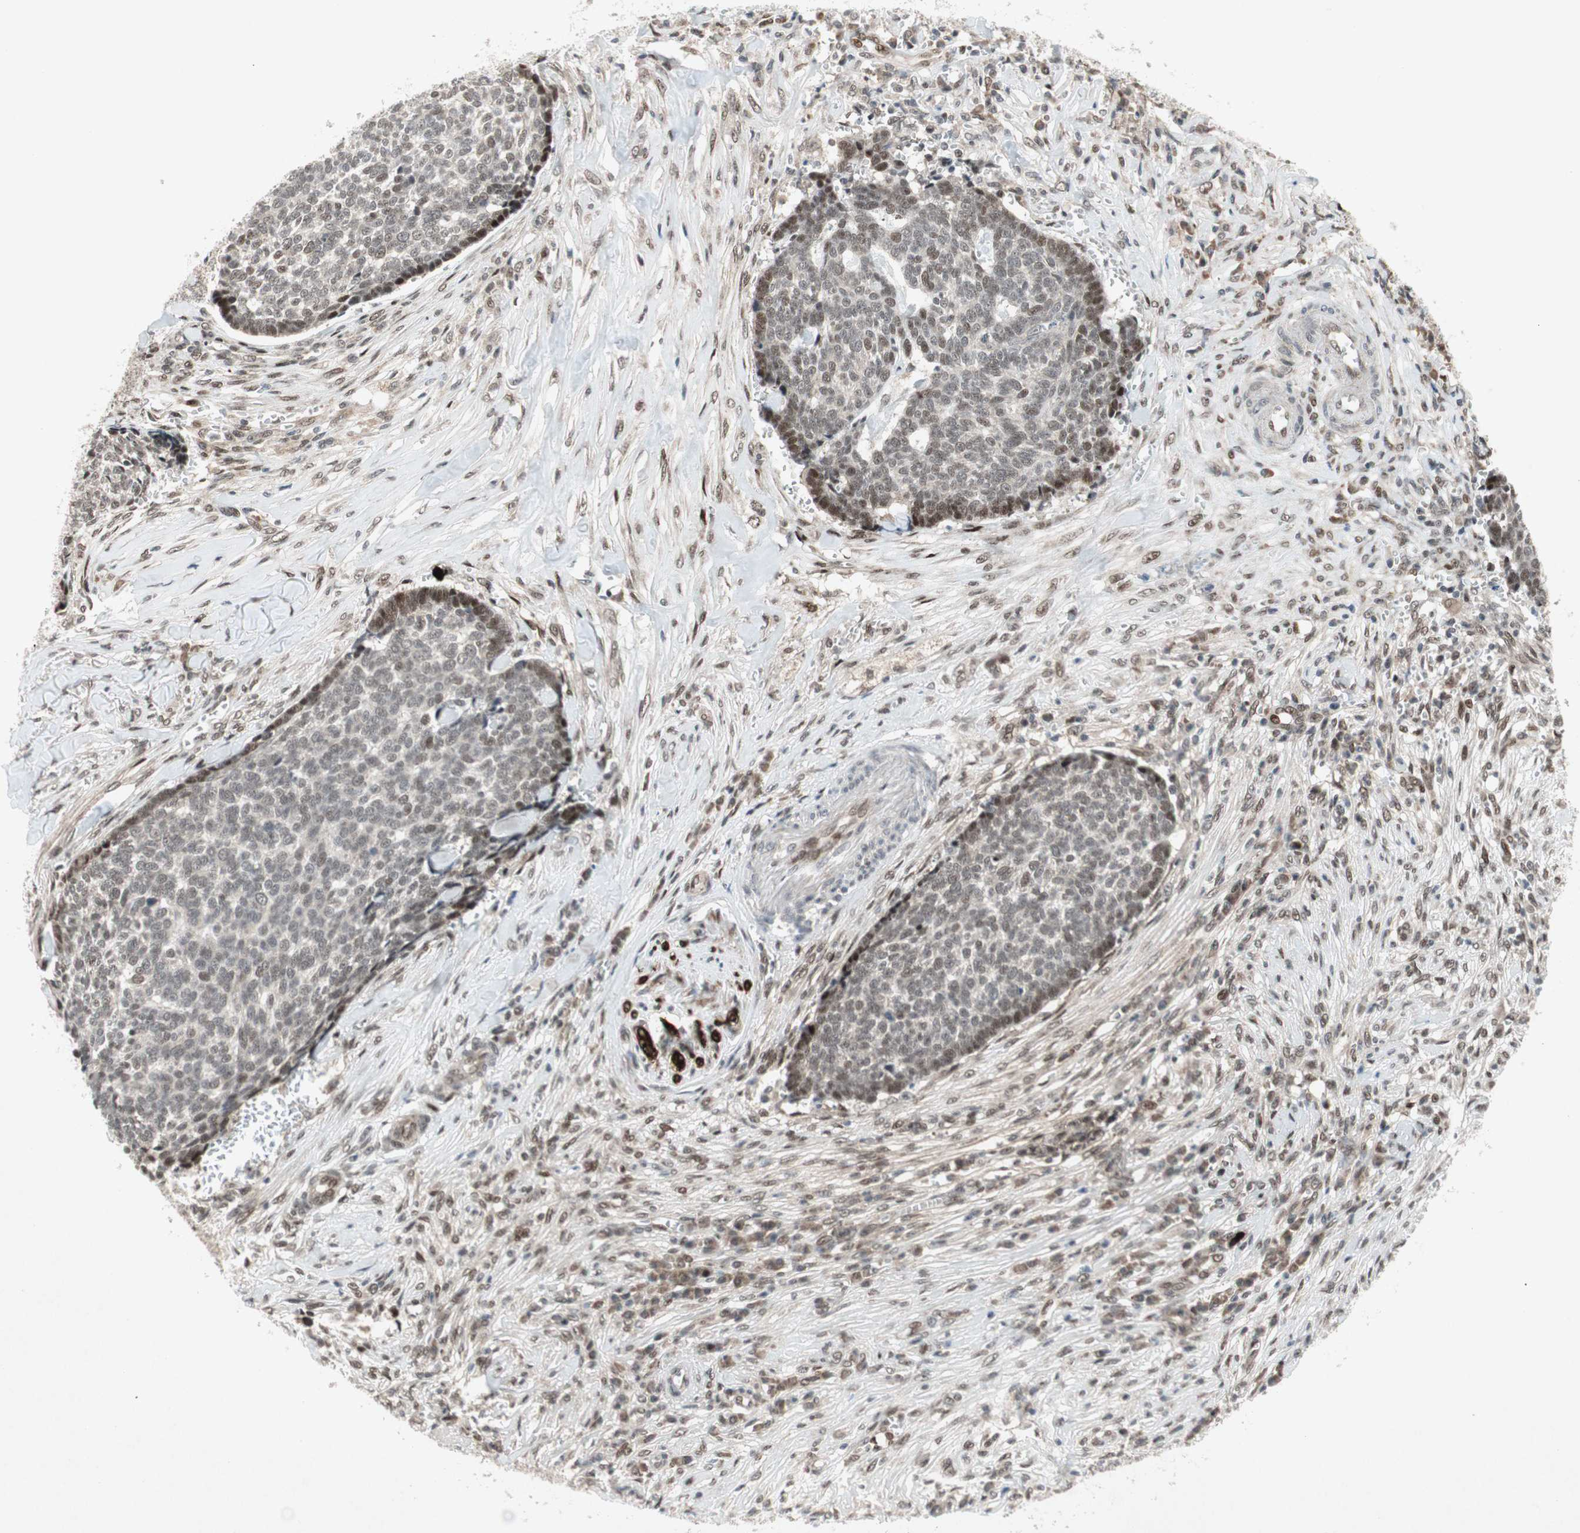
{"staining": {"intensity": "moderate", "quantity": ">75%", "location": "nuclear"}, "tissue": "skin cancer", "cell_type": "Tumor cells", "image_type": "cancer", "snomed": [{"axis": "morphology", "description": "Basal cell carcinoma"}, {"axis": "topography", "description": "Skin"}], "caption": "A brown stain highlights moderate nuclear staining of a protein in skin cancer tumor cells. Nuclei are stained in blue.", "gene": "TCF12", "patient": {"sex": "male", "age": 84}}